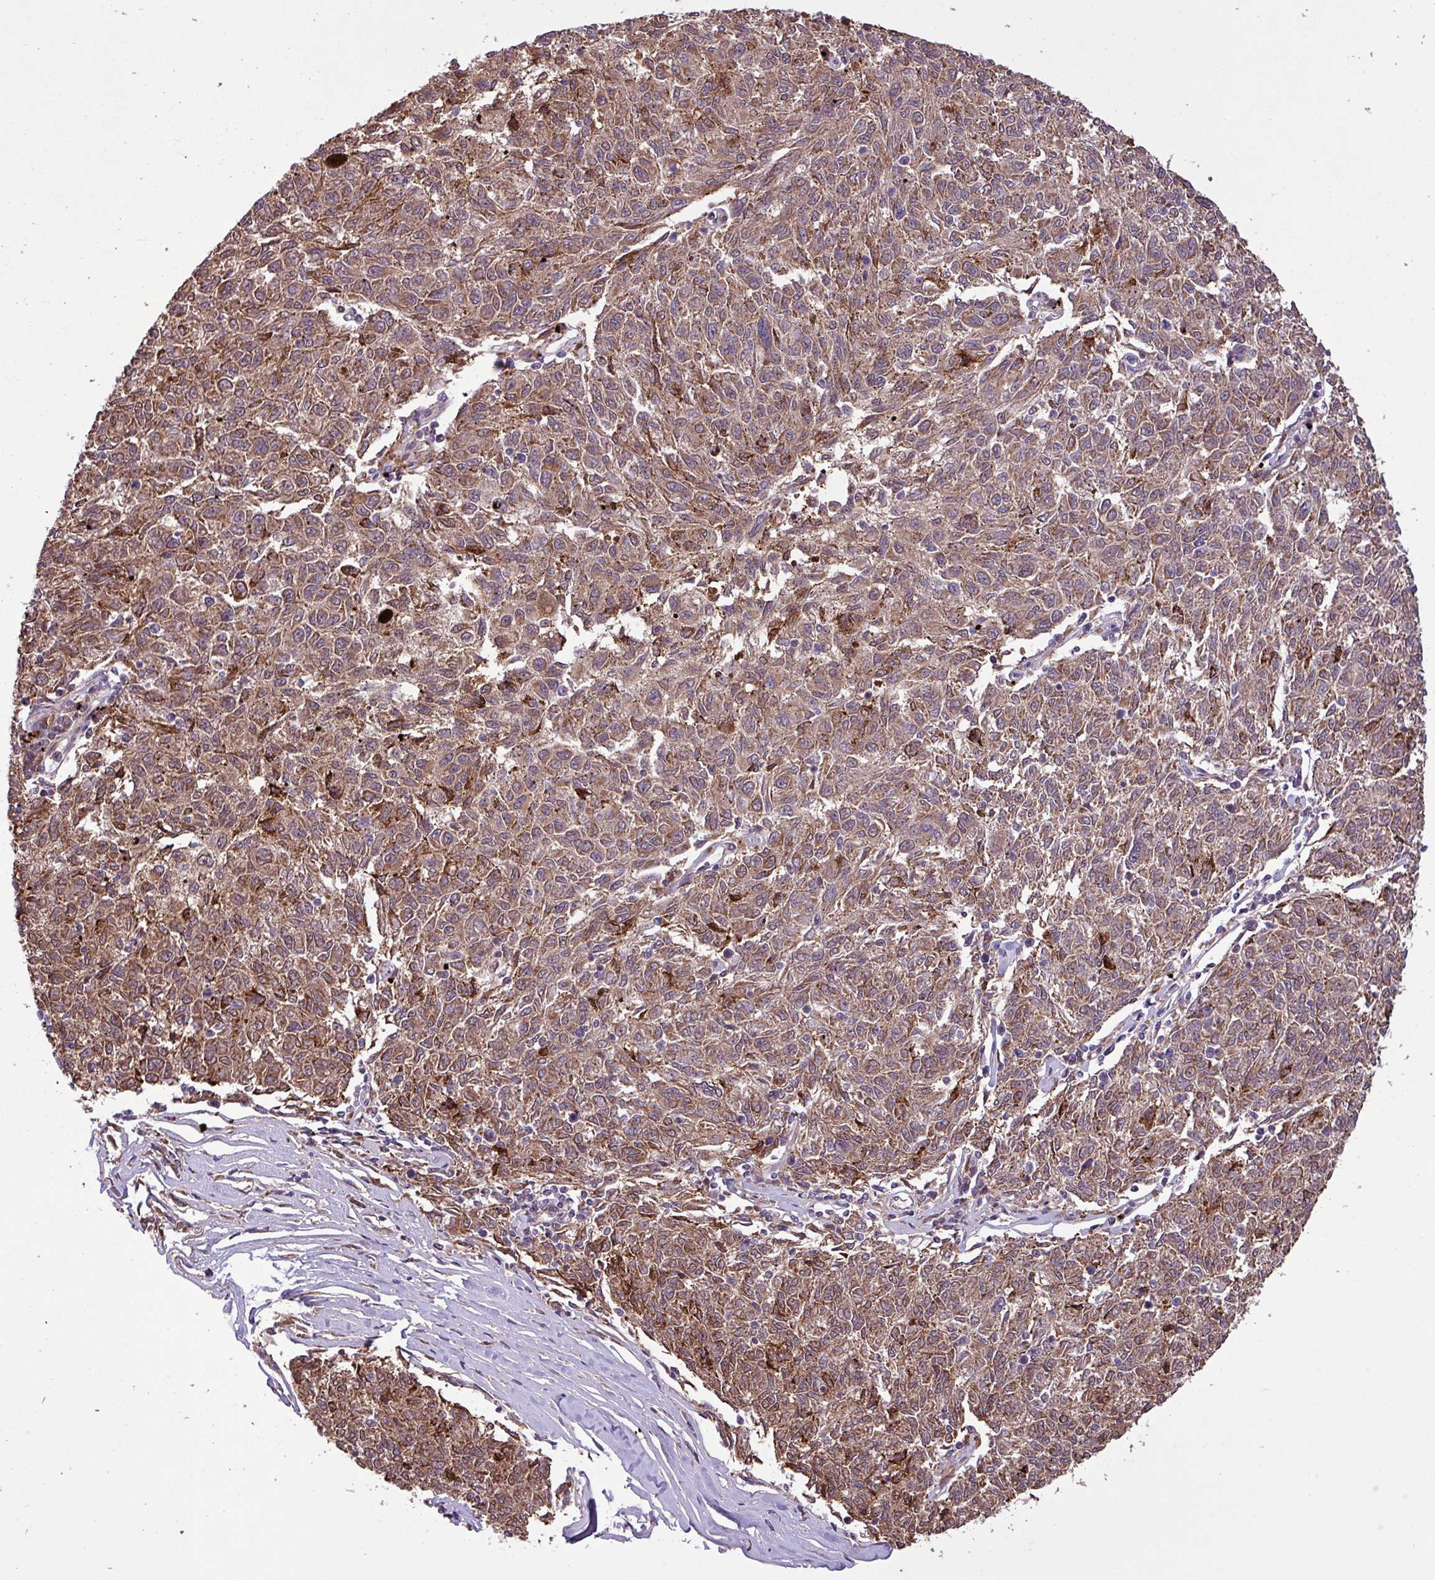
{"staining": {"intensity": "weak", "quantity": ">75%", "location": "cytoplasmic/membranous"}, "tissue": "melanoma", "cell_type": "Tumor cells", "image_type": "cancer", "snomed": [{"axis": "morphology", "description": "Malignant melanoma, NOS"}, {"axis": "topography", "description": "Skin"}], "caption": "Tumor cells exhibit weak cytoplasmic/membranous staining in about >75% of cells in melanoma.", "gene": "RPP25L", "patient": {"sex": "female", "age": 72}}